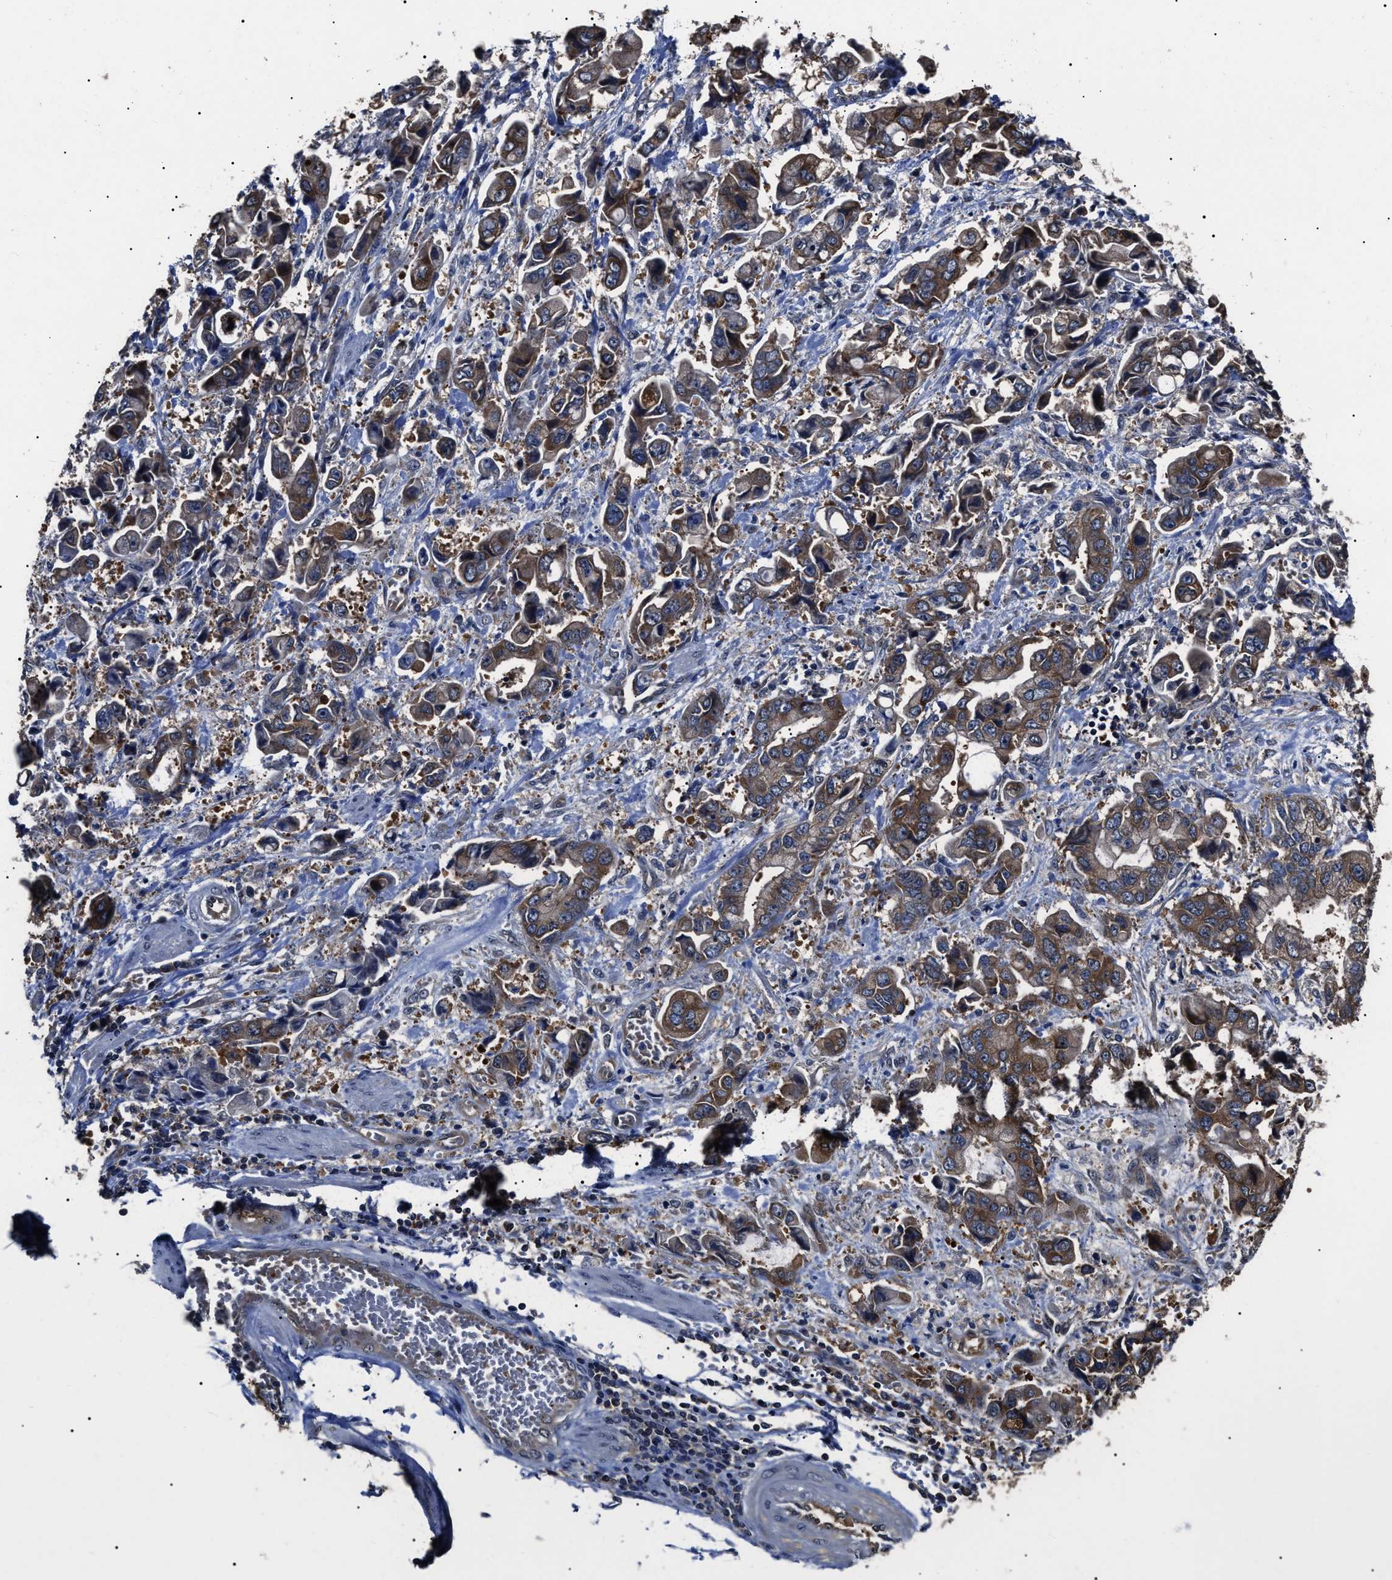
{"staining": {"intensity": "strong", "quantity": "25%-75%", "location": "cytoplasmic/membranous"}, "tissue": "stomach cancer", "cell_type": "Tumor cells", "image_type": "cancer", "snomed": [{"axis": "morphology", "description": "Normal tissue, NOS"}, {"axis": "morphology", "description": "Adenocarcinoma, NOS"}, {"axis": "topography", "description": "Stomach"}], "caption": "Protein staining displays strong cytoplasmic/membranous expression in about 25%-75% of tumor cells in adenocarcinoma (stomach).", "gene": "CCT8", "patient": {"sex": "male", "age": 62}}